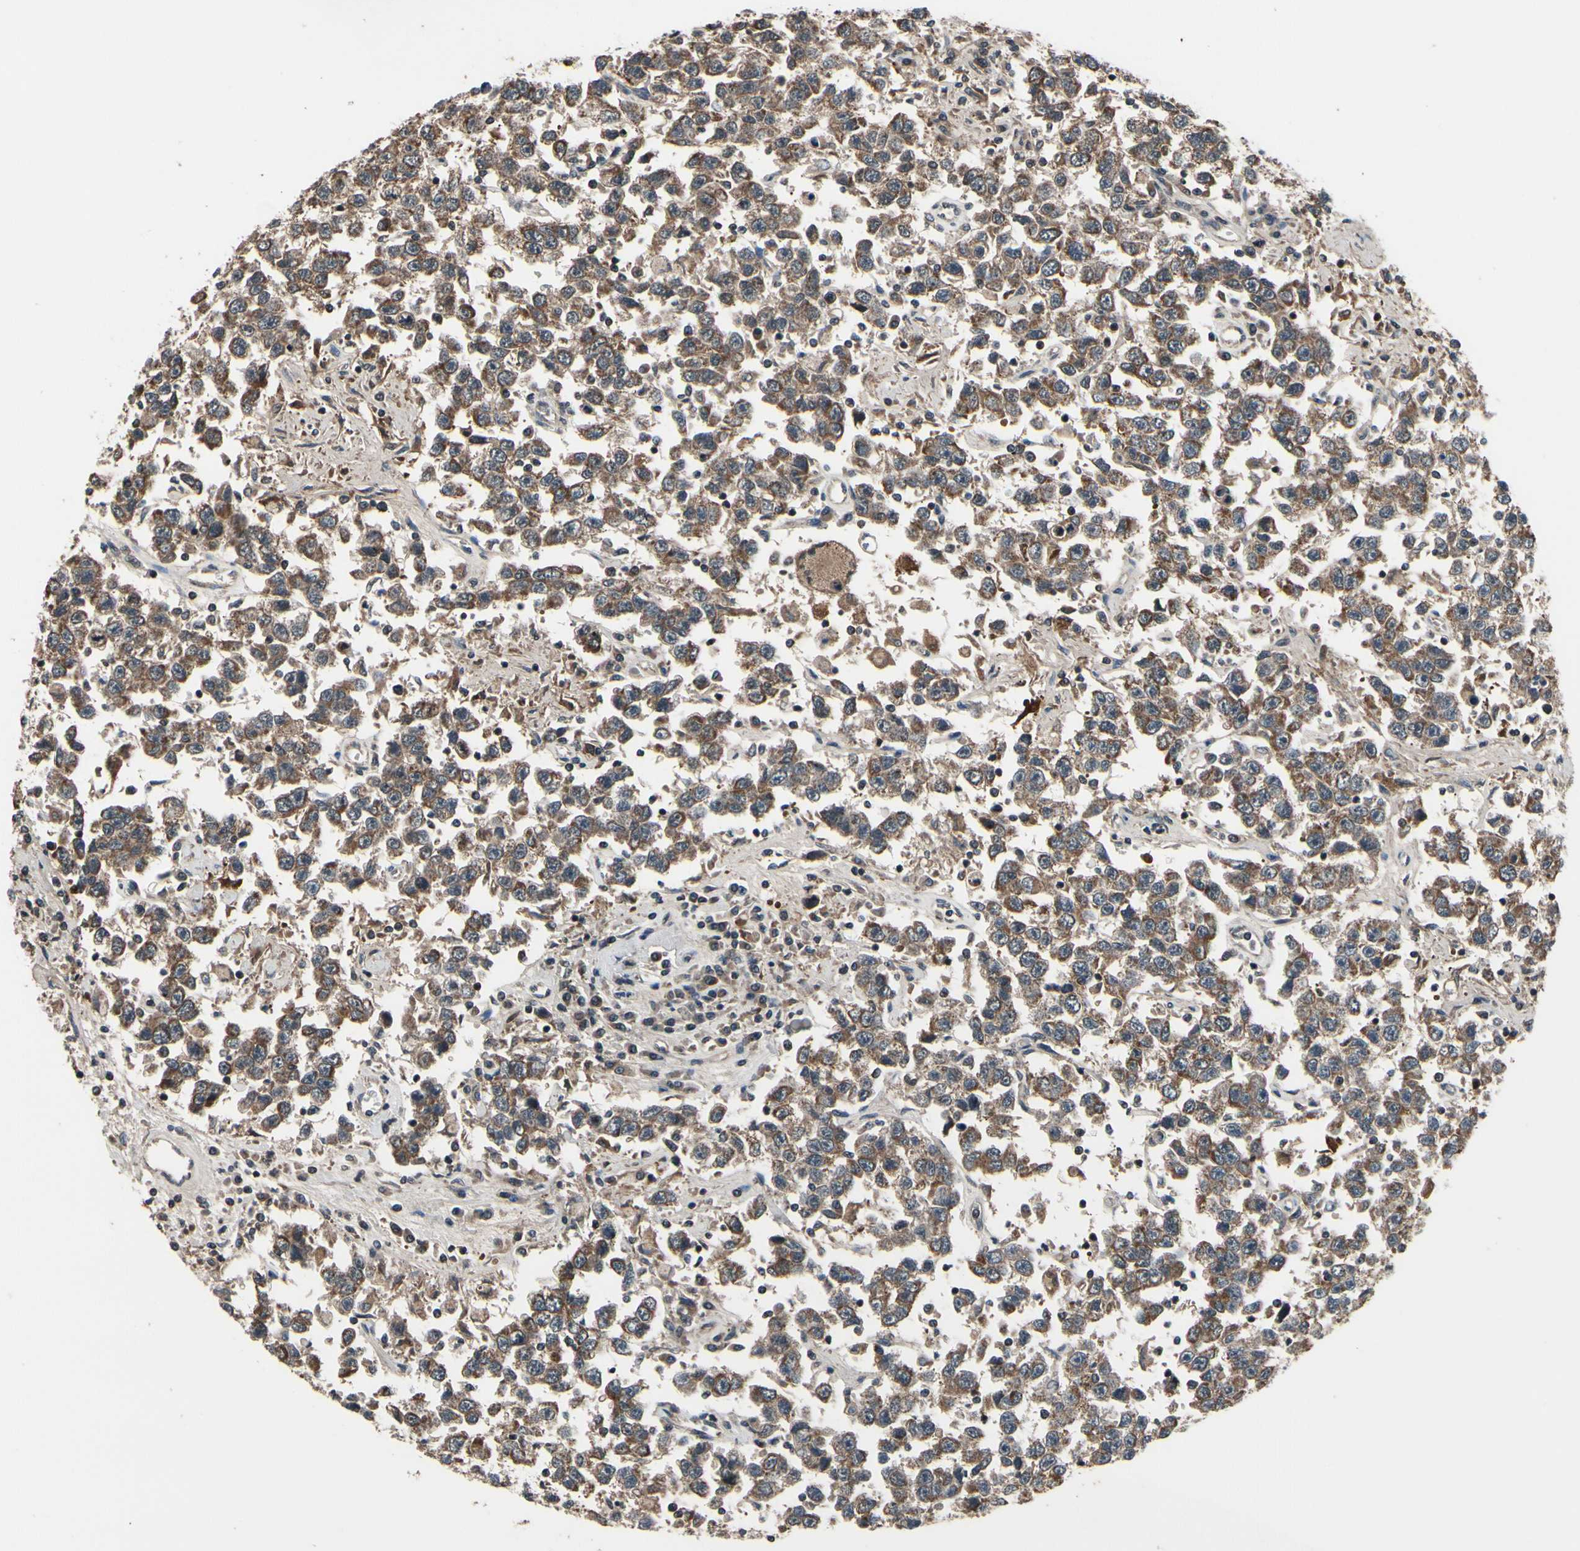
{"staining": {"intensity": "moderate", "quantity": ">75%", "location": "cytoplasmic/membranous"}, "tissue": "testis cancer", "cell_type": "Tumor cells", "image_type": "cancer", "snomed": [{"axis": "morphology", "description": "Seminoma, NOS"}, {"axis": "topography", "description": "Testis"}], "caption": "Seminoma (testis) stained with DAB immunohistochemistry displays medium levels of moderate cytoplasmic/membranous expression in about >75% of tumor cells. (IHC, brightfield microscopy, high magnification).", "gene": "MBTPS2", "patient": {"sex": "male", "age": 41}}